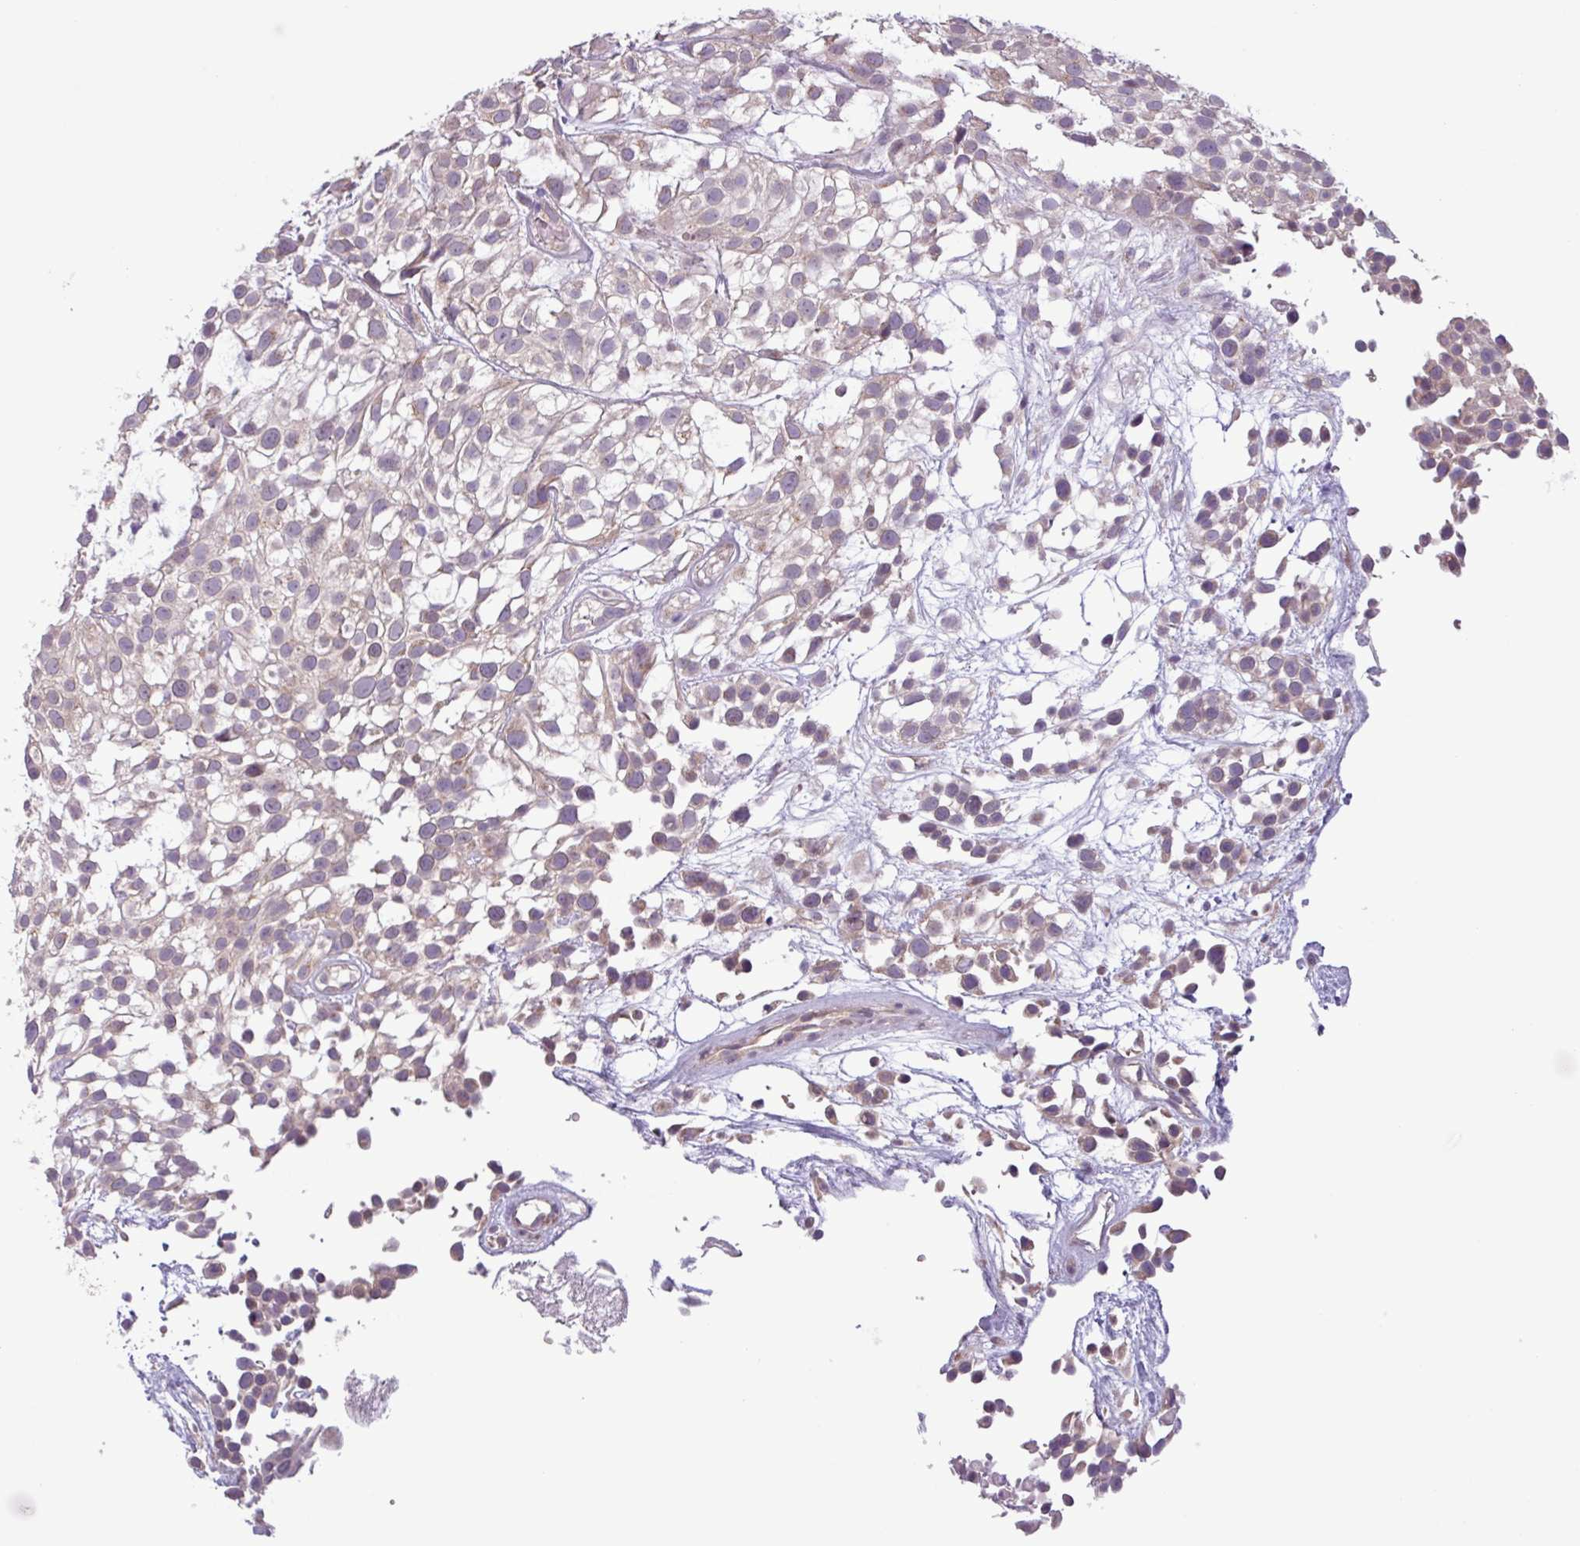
{"staining": {"intensity": "weak", "quantity": "25%-75%", "location": "cytoplasmic/membranous"}, "tissue": "urothelial cancer", "cell_type": "Tumor cells", "image_type": "cancer", "snomed": [{"axis": "morphology", "description": "Urothelial carcinoma, High grade"}, {"axis": "topography", "description": "Urinary bladder"}], "caption": "High-magnification brightfield microscopy of urothelial cancer stained with DAB (3,3'-diaminobenzidine) (brown) and counterstained with hematoxylin (blue). tumor cells exhibit weak cytoplasmic/membranous expression is identified in about25%-75% of cells.", "gene": "C20orf27", "patient": {"sex": "male", "age": 56}}